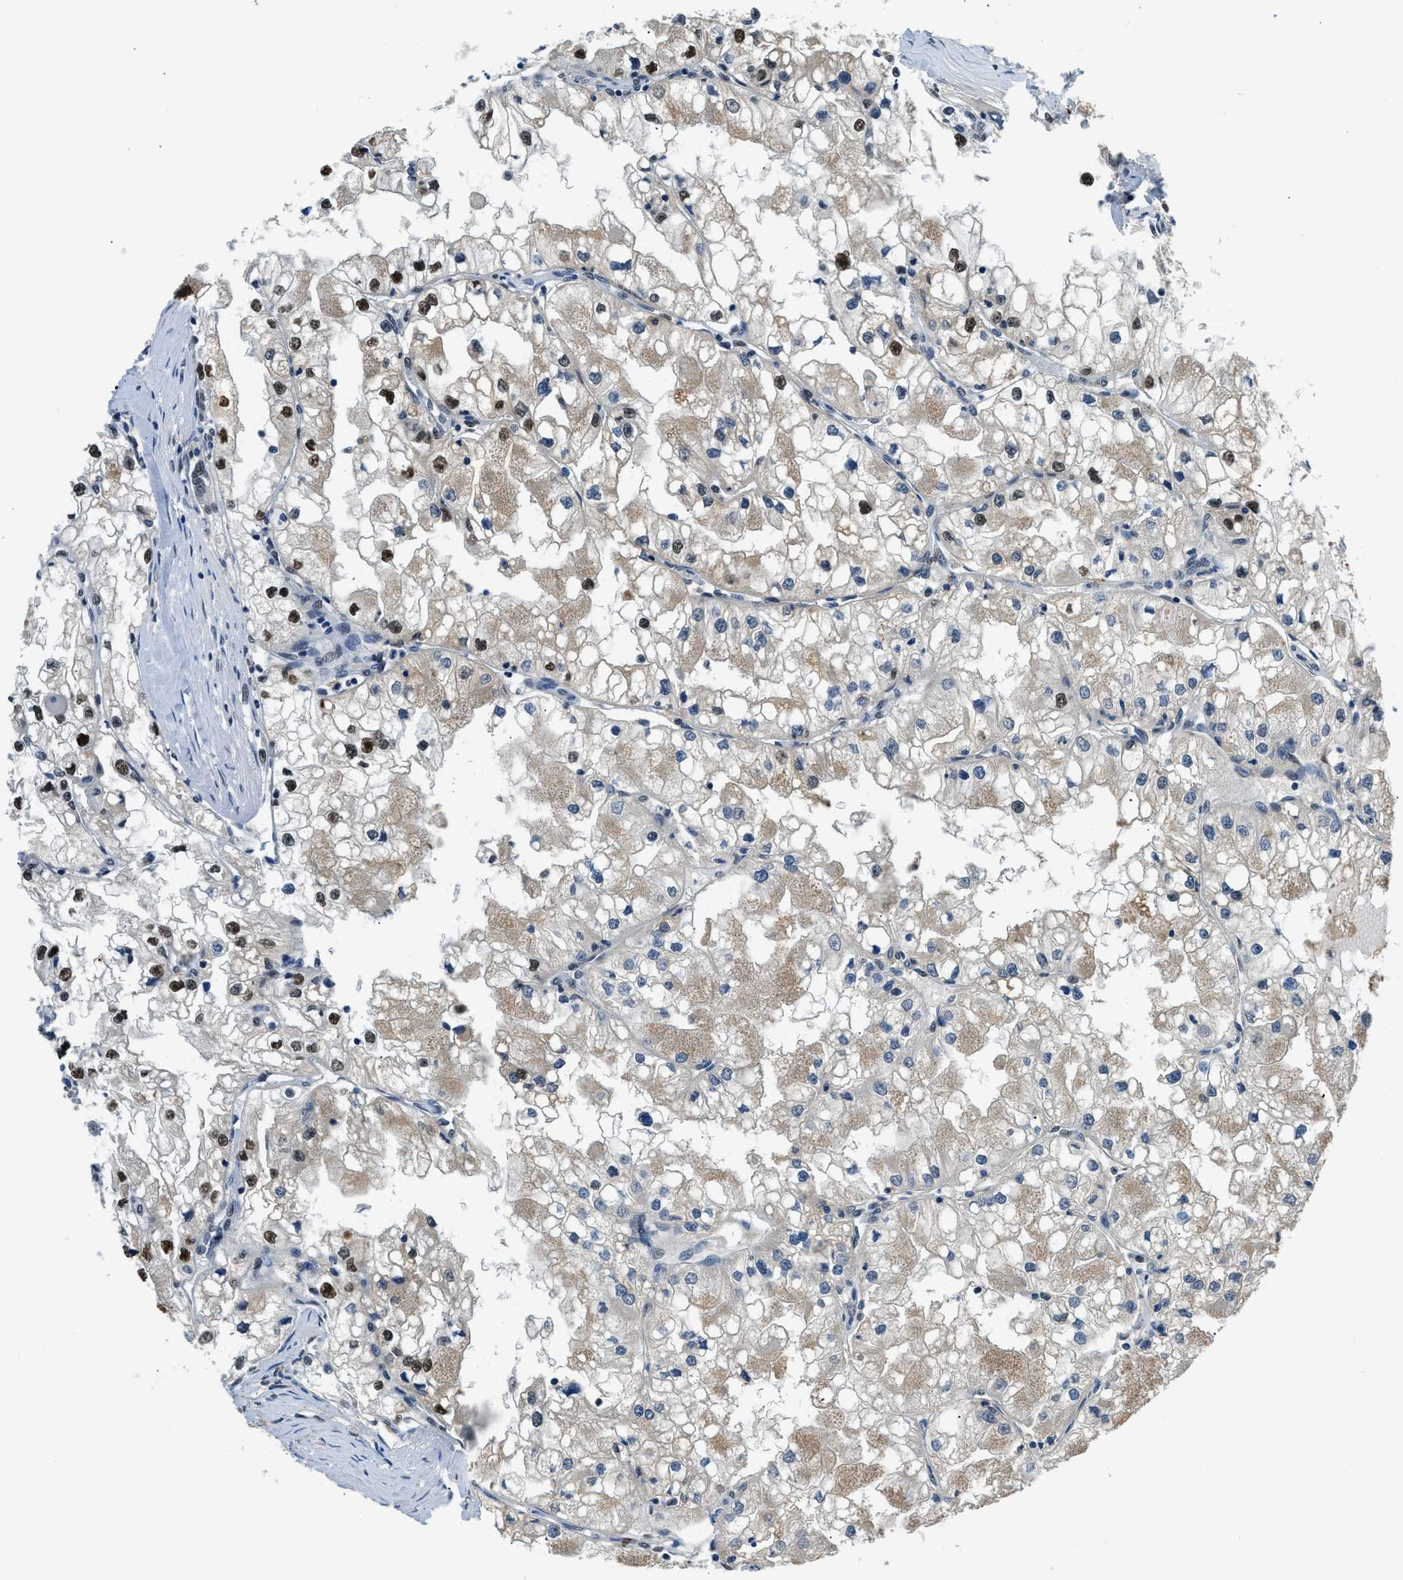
{"staining": {"intensity": "moderate", "quantity": "<25%", "location": "nuclear"}, "tissue": "renal cancer", "cell_type": "Tumor cells", "image_type": "cancer", "snomed": [{"axis": "morphology", "description": "Adenocarcinoma, NOS"}, {"axis": "topography", "description": "Kidney"}], "caption": "Adenocarcinoma (renal) stained with a protein marker demonstrates moderate staining in tumor cells.", "gene": "ALX1", "patient": {"sex": "male", "age": 68}}